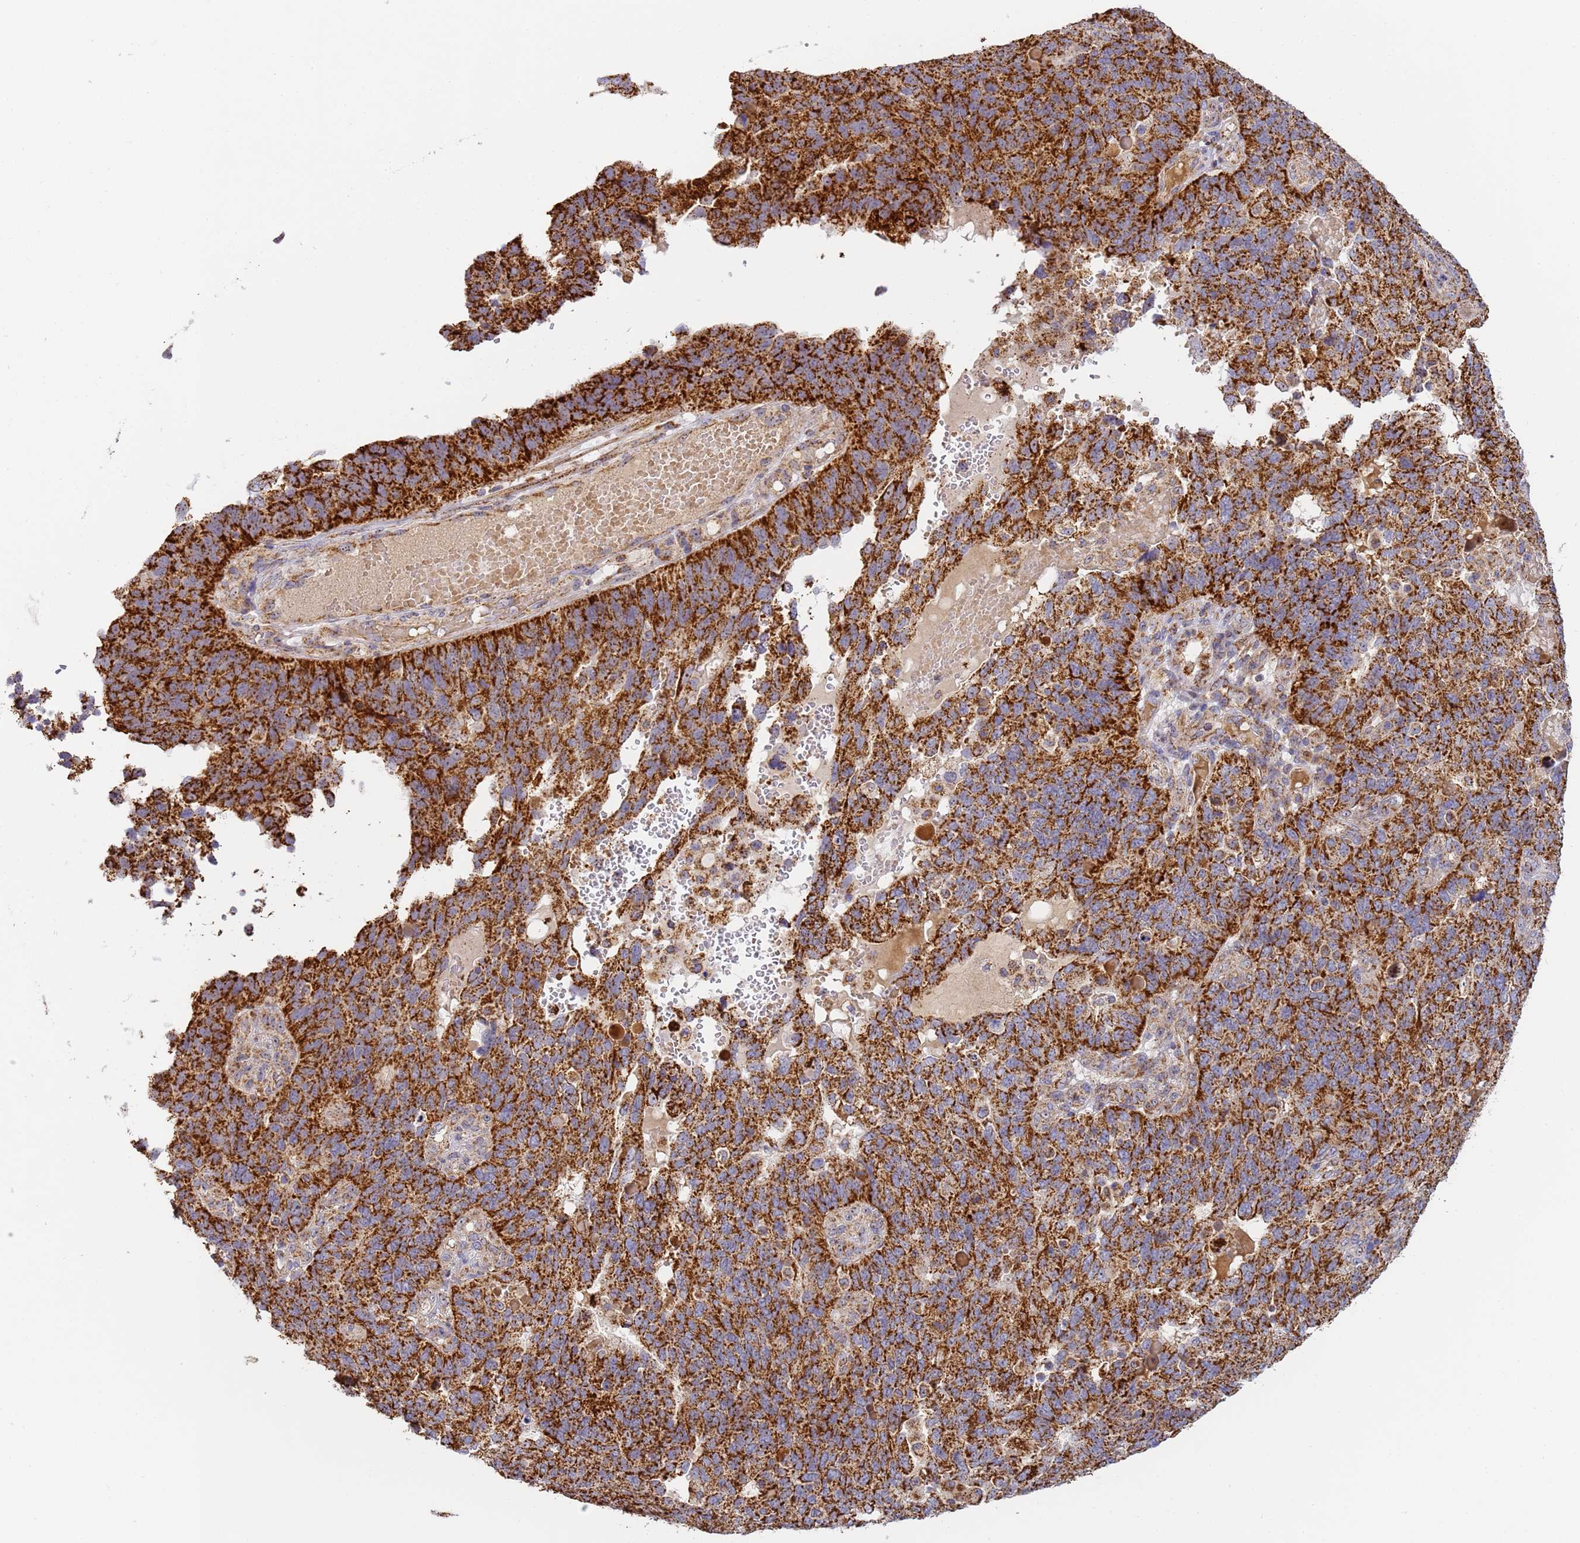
{"staining": {"intensity": "strong", "quantity": ">75%", "location": "cytoplasmic/membranous"}, "tissue": "endometrial cancer", "cell_type": "Tumor cells", "image_type": "cancer", "snomed": [{"axis": "morphology", "description": "Adenocarcinoma, NOS"}, {"axis": "topography", "description": "Endometrium"}], "caption": "This micrograph shows IHC staining of adenocarcinoma (endometrial), with high strong cytoplasmic/membranous positivity in approximately >75% of tumor cells.", "gene": "FRG2C", "patient": {"sex": "female", "age": 66}}